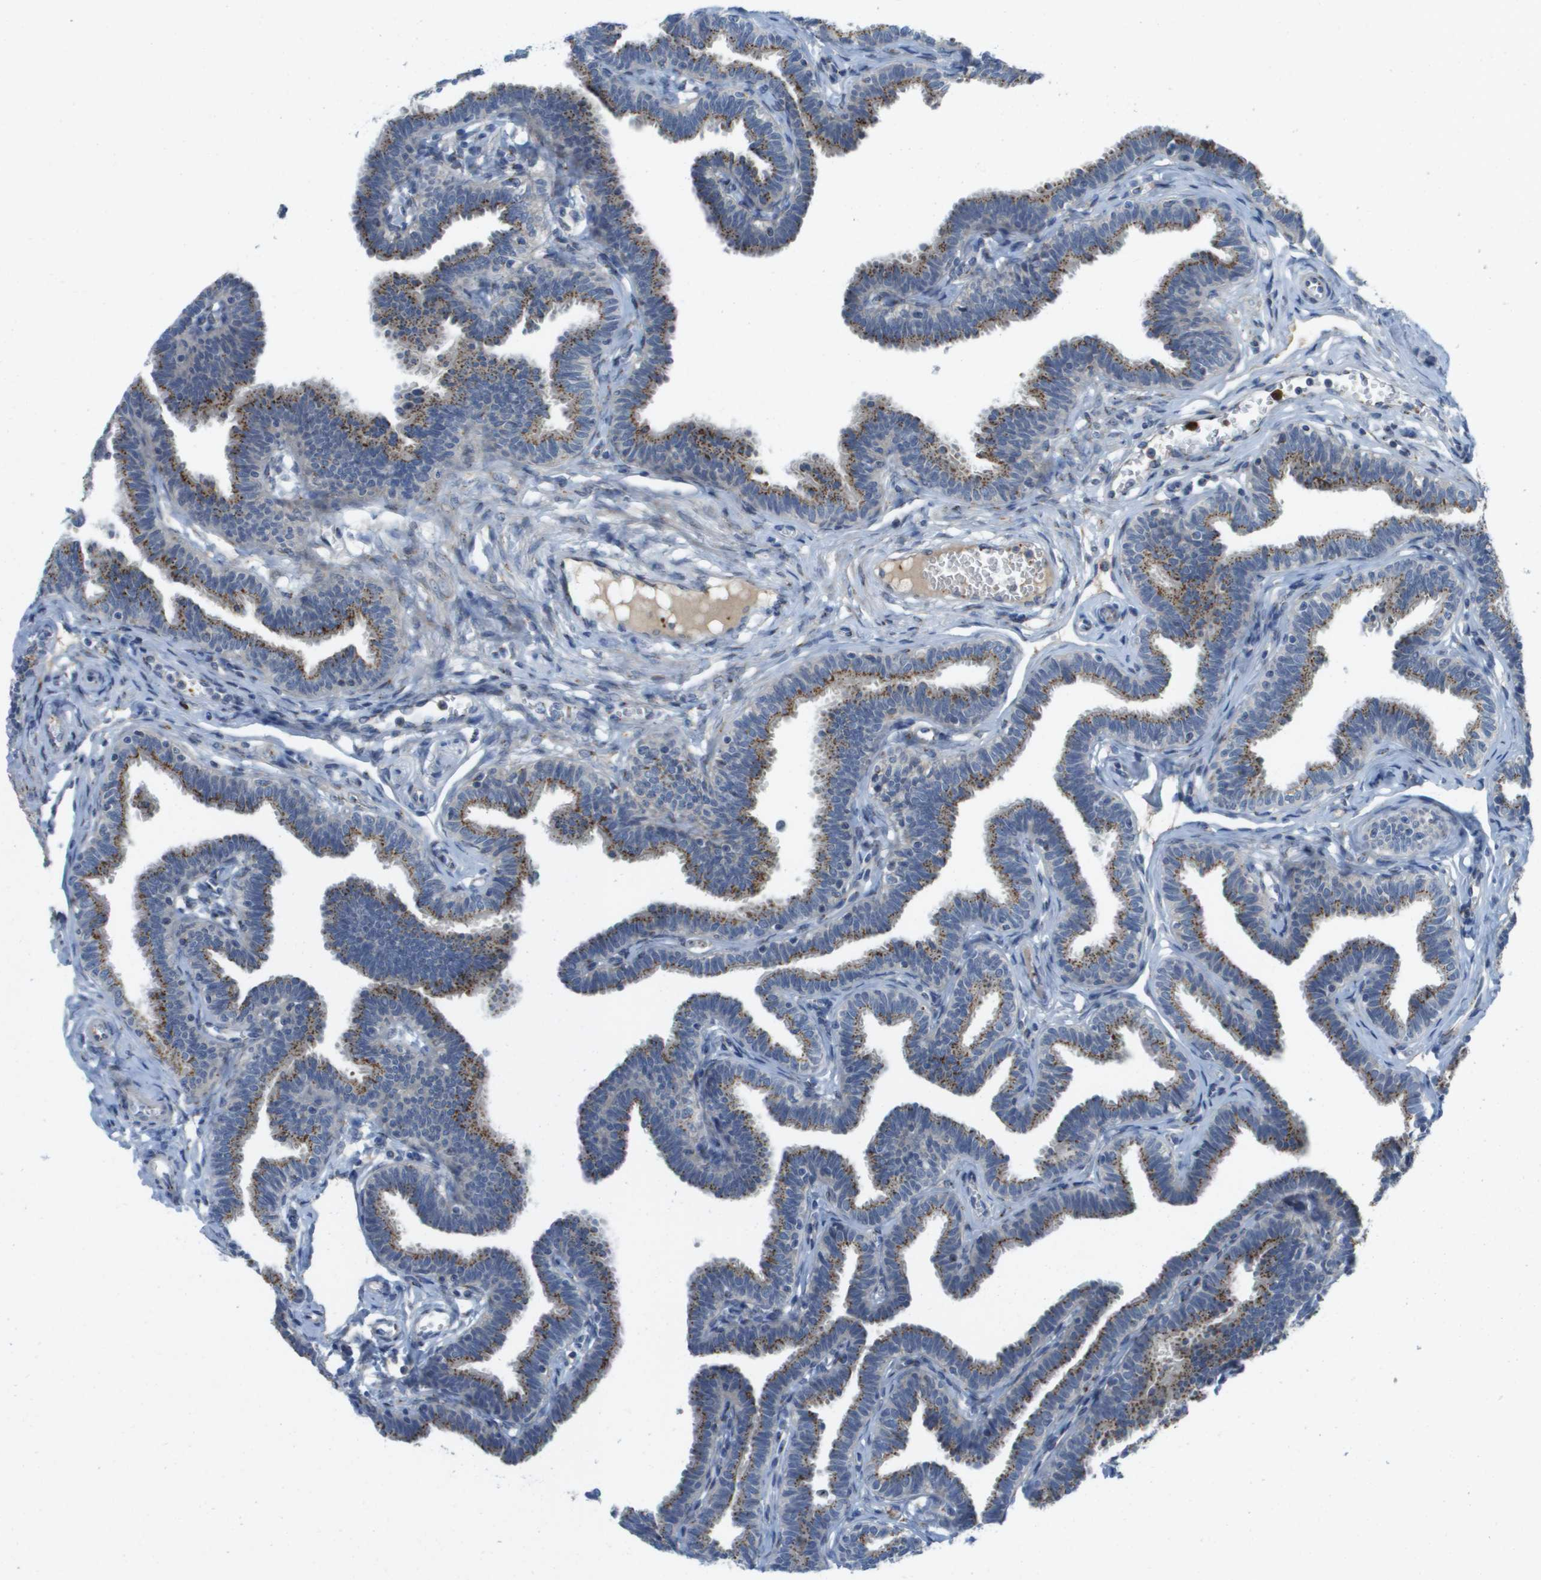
{"staining": {"intensity": "strong", "quantity": ">75%", "location": "cytoplasmic/membranous"}, "tissue": "fallopian tube", "cell_type": "Glandular cells", "image_type": "normal", "snomed": [{"axis": "morphology", "description": "Normal tissue, NOS"}, {"axis": "topography", "description": "Fallopian tube"}, {"axis": "topography", "description": "Ovary"}], "caption": "Strong cytoplasmic/membranous expression for a protein is identified in approximately >75% of glandular cells of unremarkable fallopian tube using immunohistochemistry.", "gene": "QSOX2", "patient": {"sex": "female", "age": 23}}